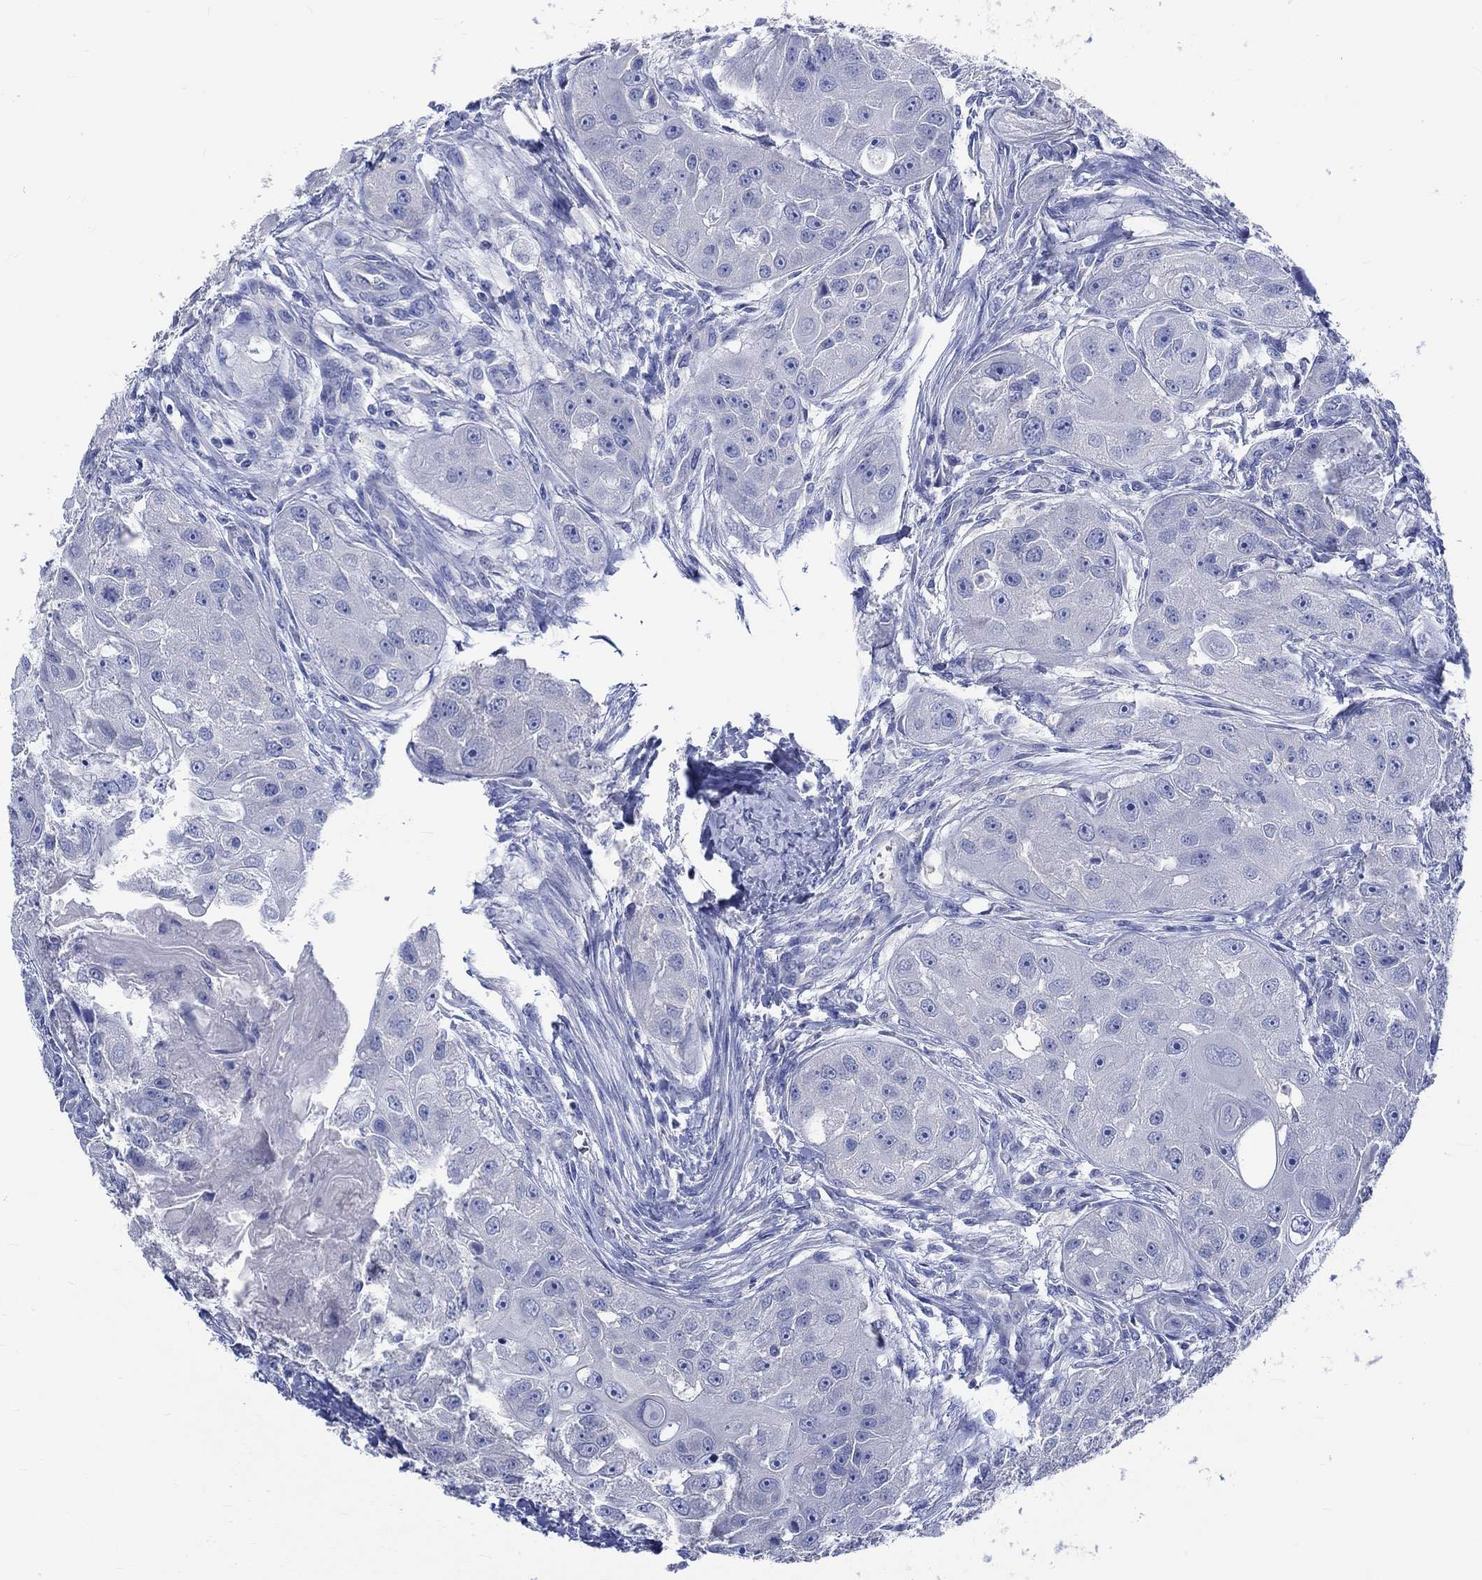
{"staining": {"intensity": "negative", "quantity": "none", "location": "none"}, "tissue": "head and neck cancer", "cell_type": "Tumor cells", "image_type": "cancer", "snomed": [{"axis": "morphology", "description": "Normal tissue, NOS"}, {"axis": "morphology", "description": "Squamous cell carcinoma, NOS"}, {"axis": "topography", "description": "Skeletal muscle"}, {"axis": "topography", "description": "Head-Neck"}], "caption": "This is a micrograph of immunohistochemistry (IHC) staining of head and neck cancer (squamous cell carcinoma), which shows no positivity in tumor cells.", "gene": "KCNA1", "patient": {"sex": "male", "age": 51}}